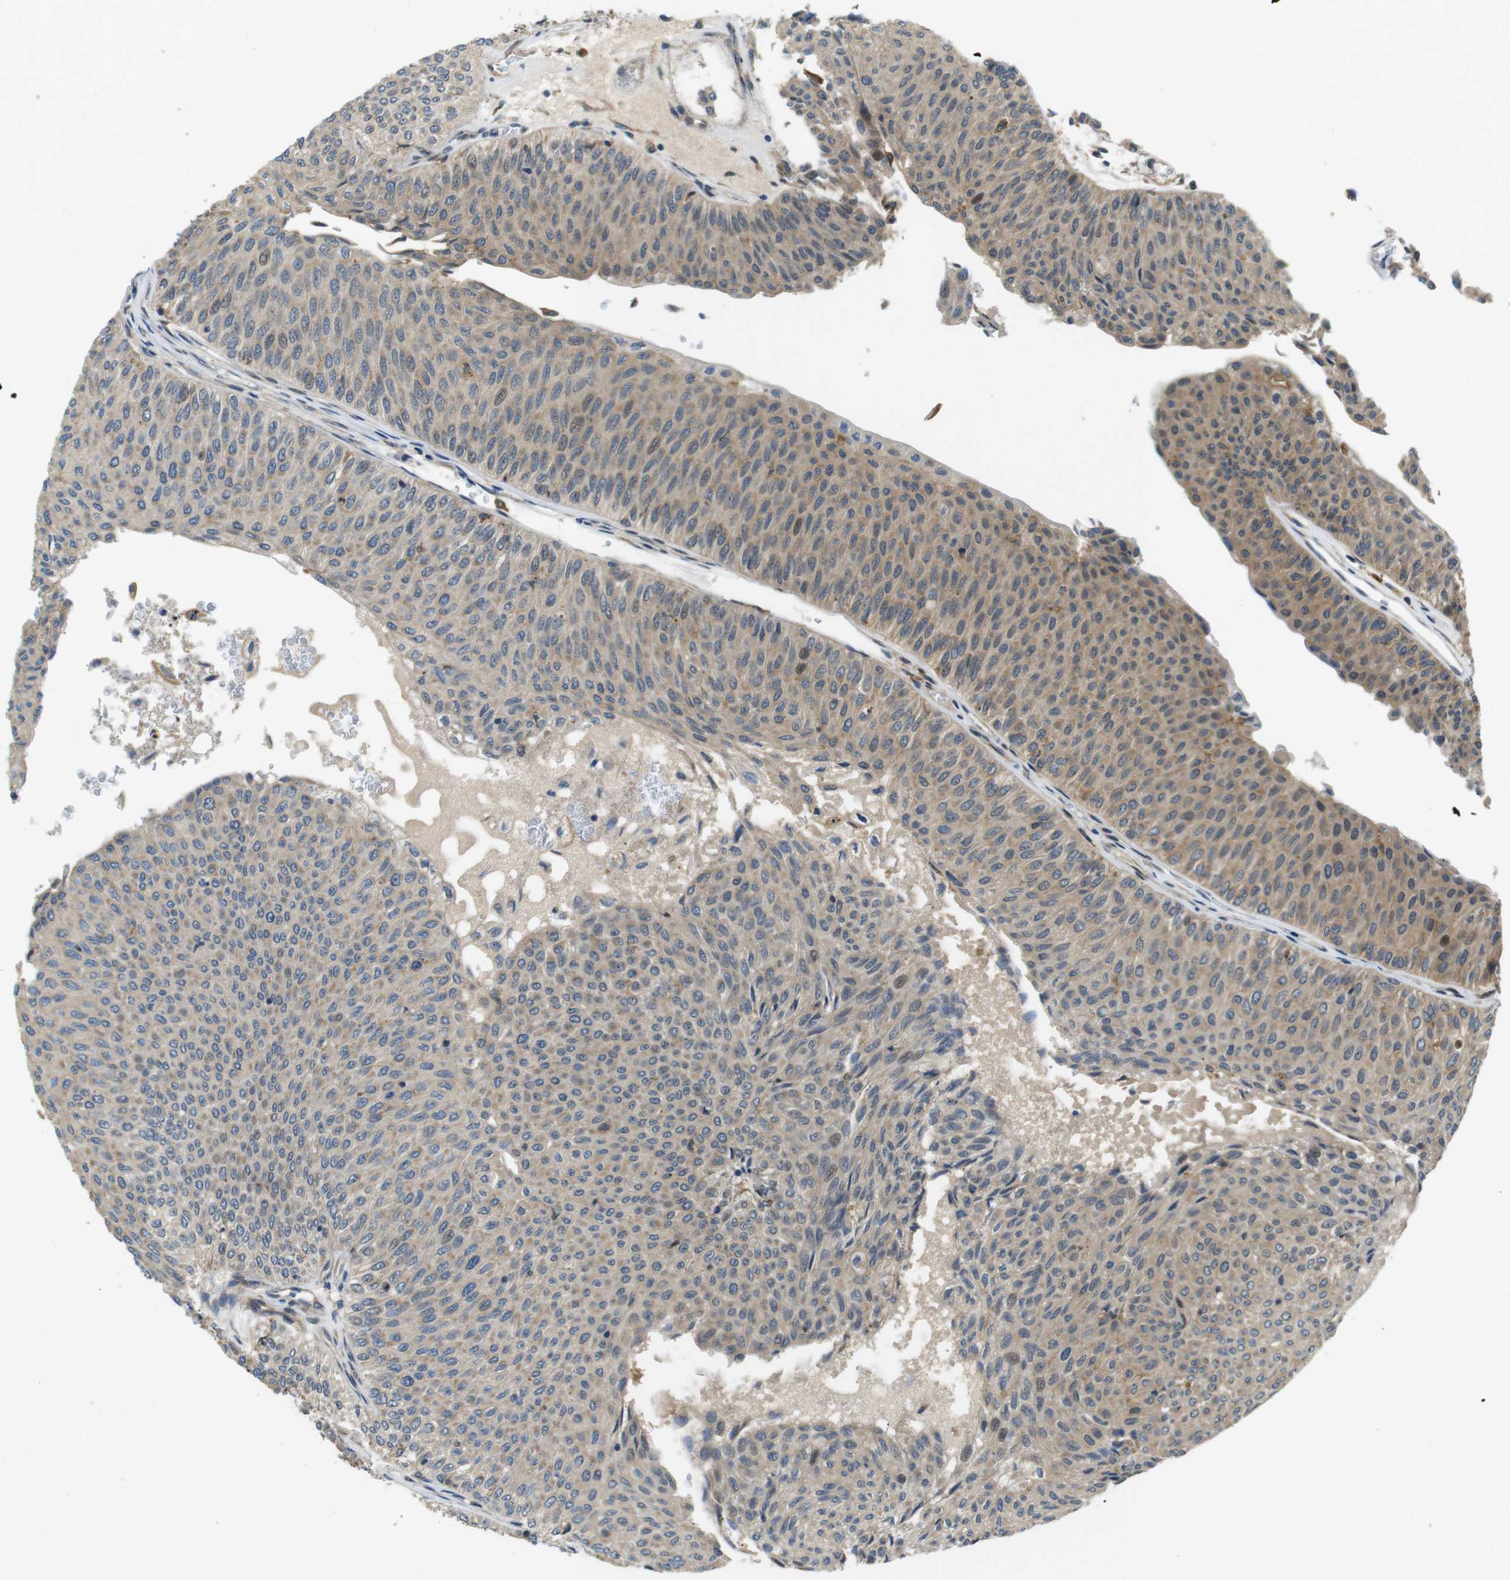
{"staining": {"intensity": "moderate", "quantity": "<25%", "location": "cytoplasmic/membranous"}, "tissue": "urothelial cancer", "cell_type": "Tumor cells", "image_type": "cancer", "snomed": [{"axis": "morphology", "description": "Urothelial carcinoma, Low grade"}, {"axis": "topography", "description": "Urinary bladder"}], "caption": "Protein staining demonstrates moderate cytoplasmic/membranous positivity in approximately <25% of tumor cells in urothelial cancer.", "gene": "PALD1", "patient": {"sex": "male", "age": 78}}